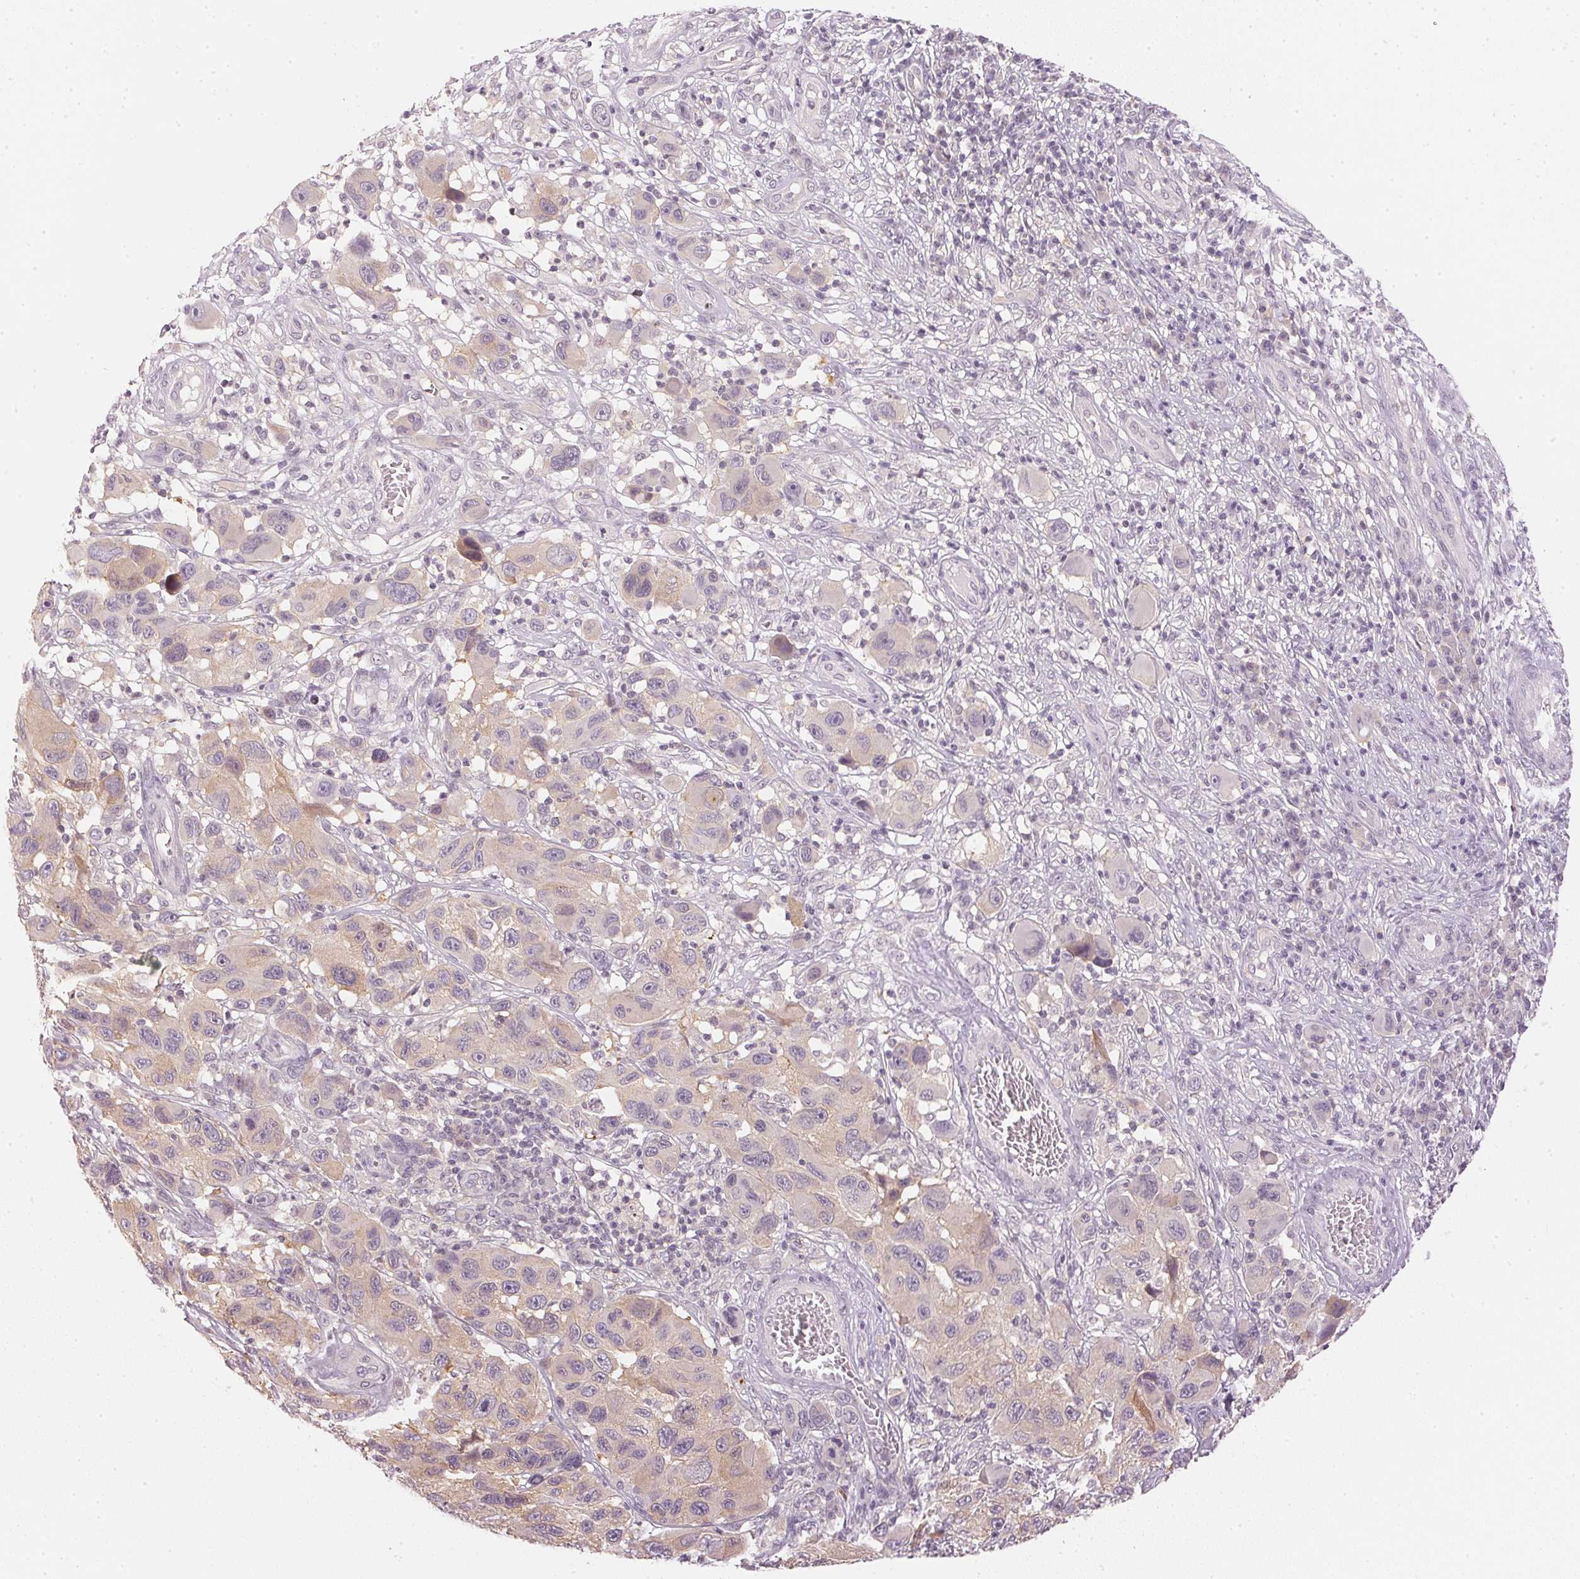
{"staining": {"intensity": "weak", "quantity": "25%-75%", "location": "cytoplasmic/membranous"}, "tissue": "melanoma", "cell_type": "Tumor cells", "image_type": "cancer", "snomed": [{"axis": "morphology", "description": "Malignant melanoma, NOS"}, {"axis": "topography", "description": "Skin"}], "caption": "Immunohistochemical staining of malignant melanoma demonstrates low levels of weak cytoplasmic/membranous protein staining in approximately 25%-75% of tumor cells. The staining was performed using DAB to visualize the protein expression in brown, while the nuclei were stained in blue with hematoxylin (Magnification: 20x).", "gene": "KPRP", "patient": {"sex": "male", "age": 53}}